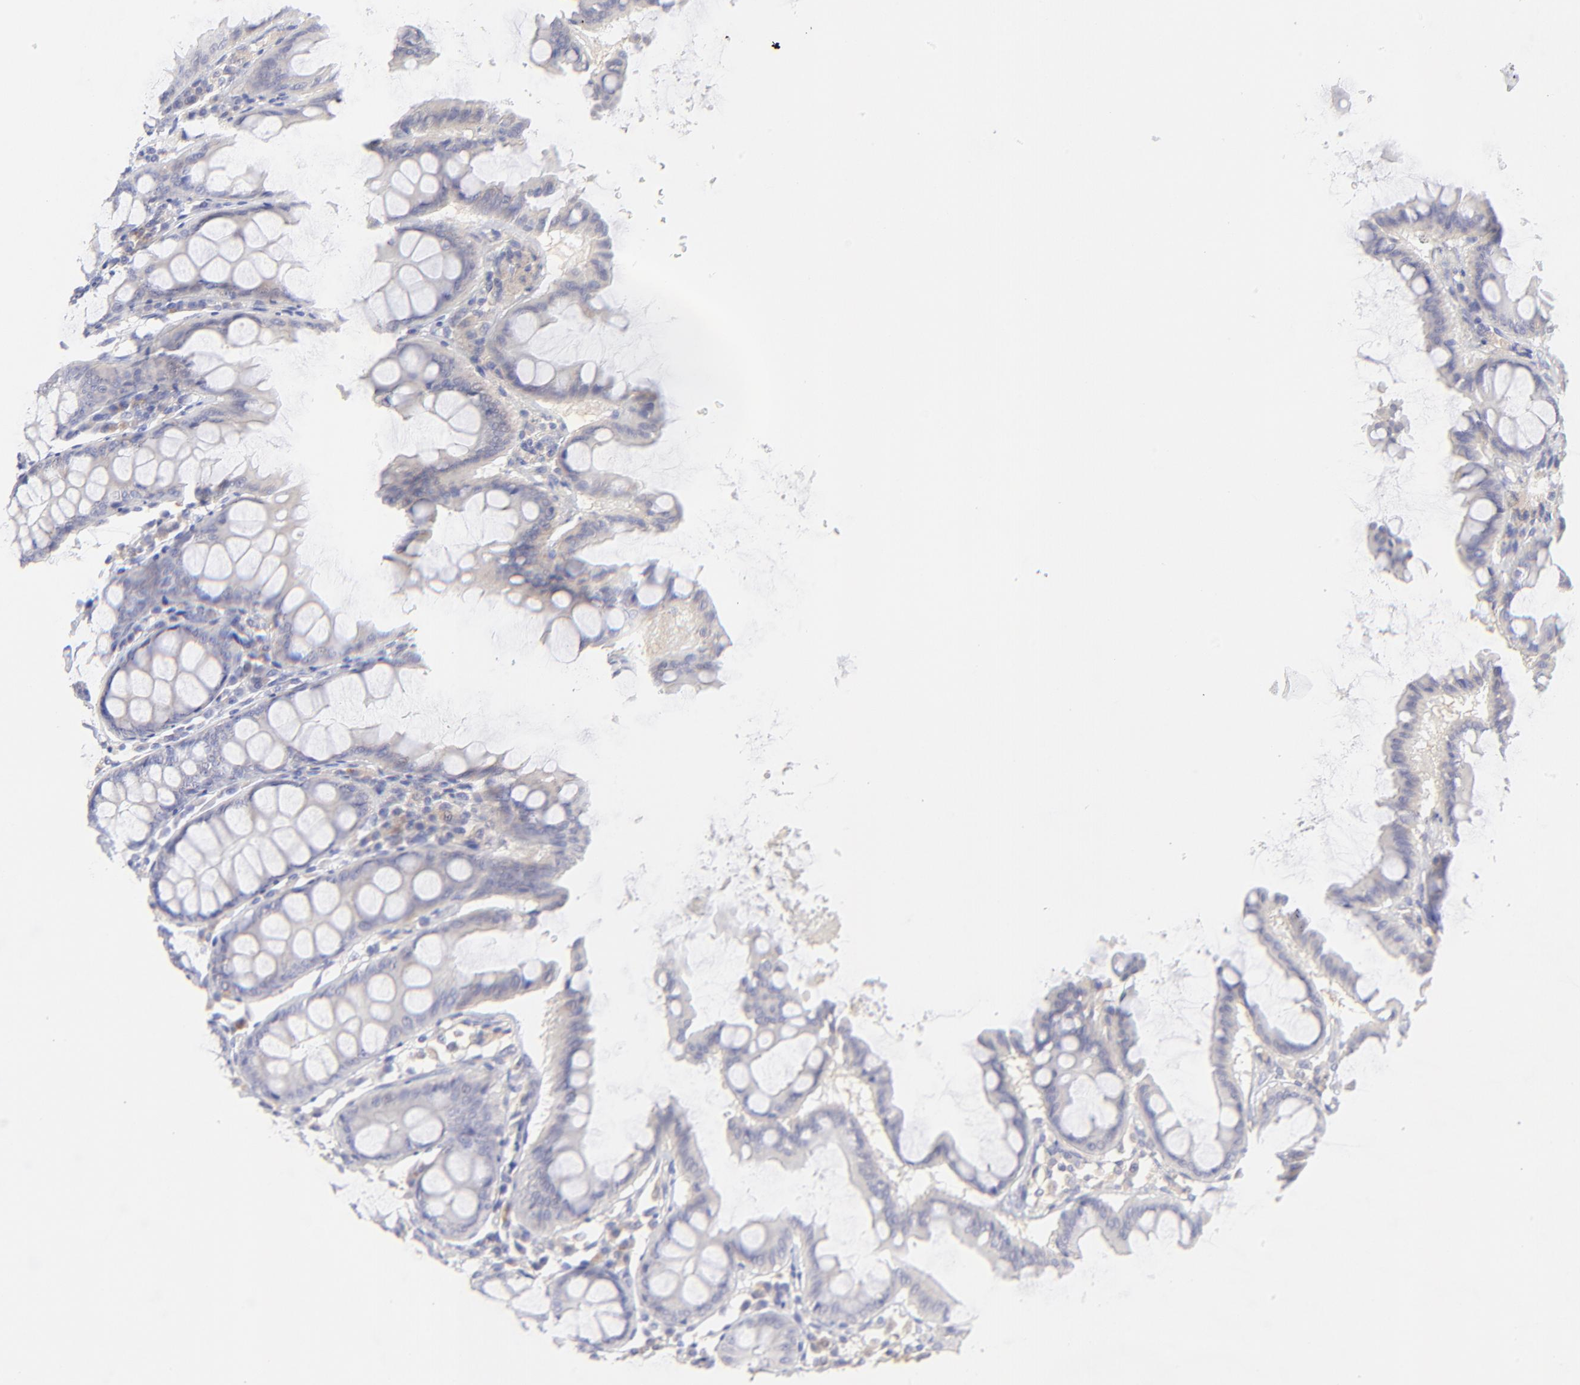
{"staining": {"intensity": "negative", "quantity": "none", "location": "none"}, "tissue": "colon", "cell_type": "Endothelial cells", "image_type": "normal", "snomed": [{"axis": "morphology", "description": "Normal tissue, NOS"}, {"axis": "topography", "description": "Colon"}], "caption": "This is a photomicrograph of immunohistochemistry staining of unremarkable colon, which shows no positivity in endothelial cells. (DAB immunohistochemistry (IHC) visualized using brightfield microscopy, high magnification).", "gene": "LHFPL1", "patient": {"sex": "female", "age": 61}}